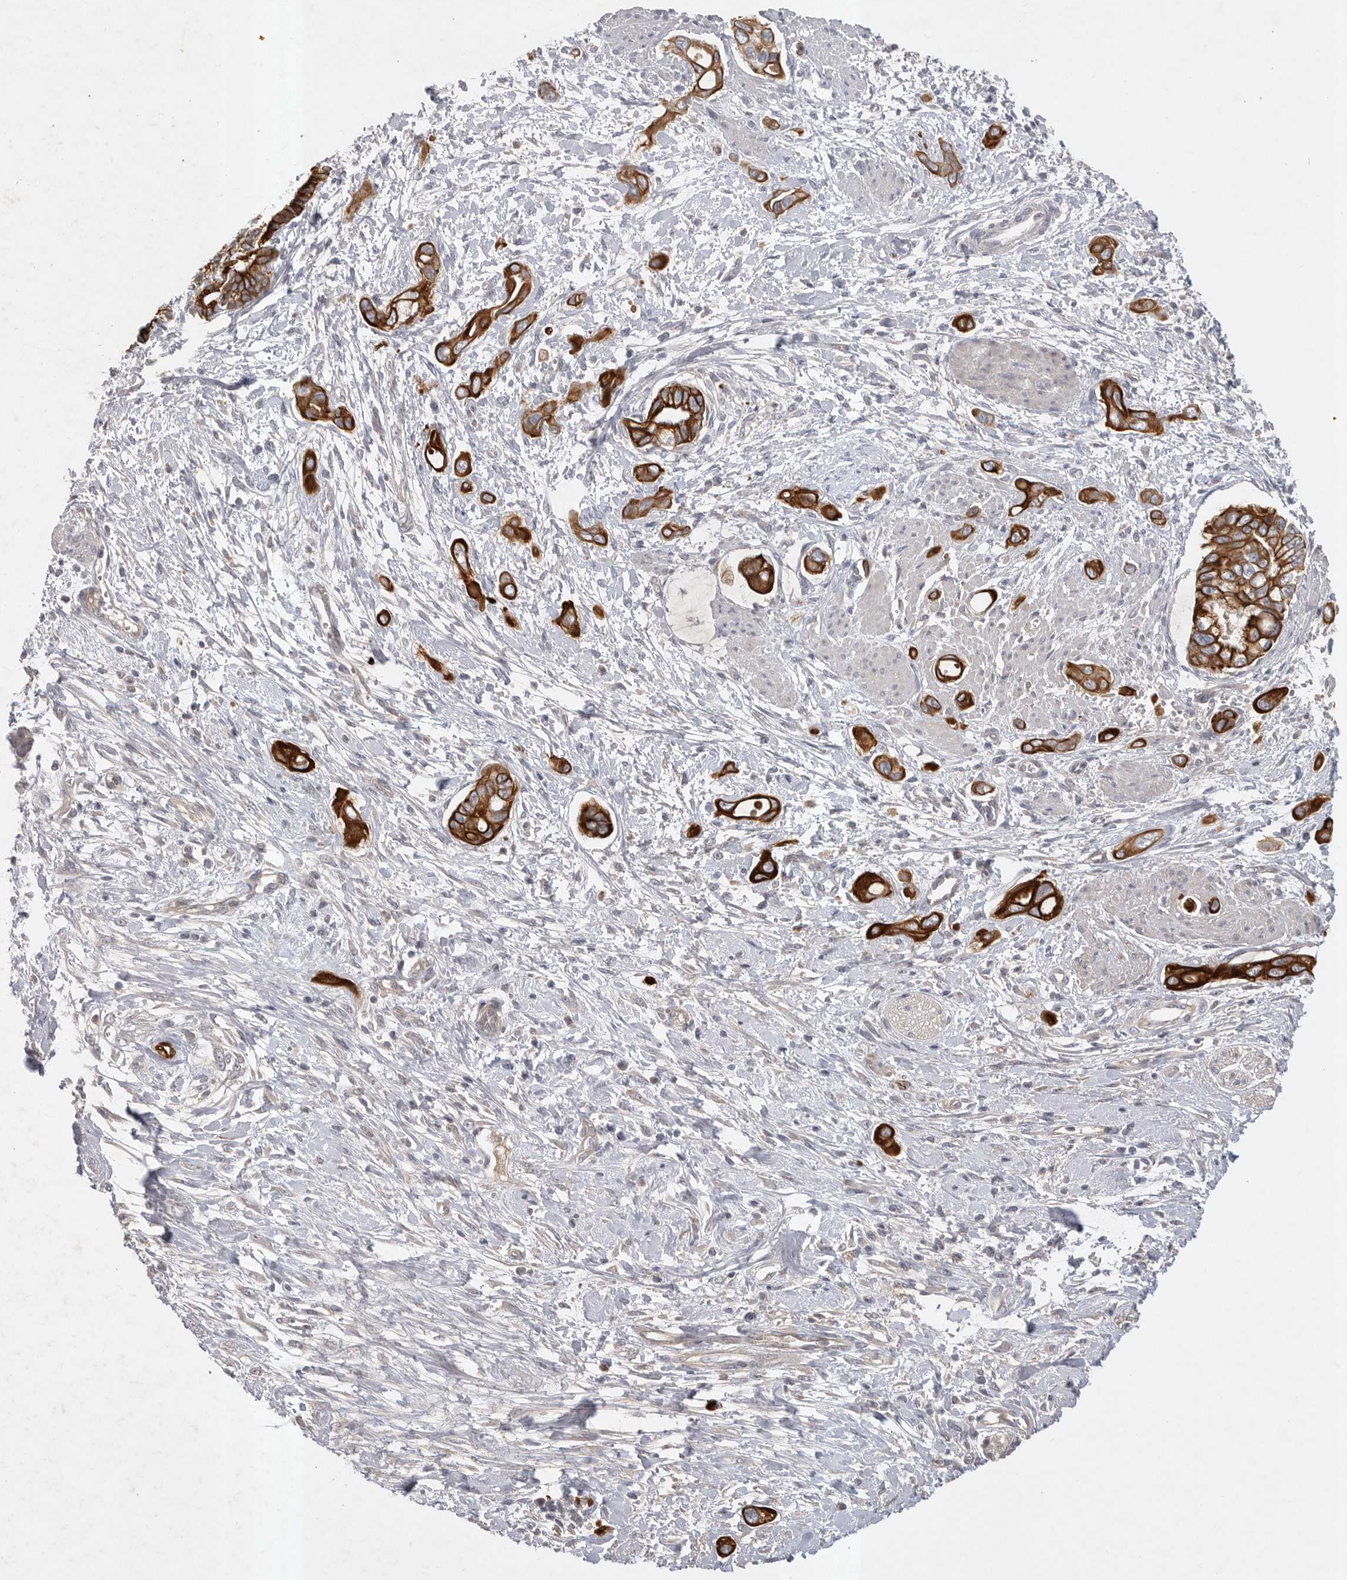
{"staining": {"intensity": "strong", "quantity": ">75%", "location": "cytoplasmic/membranous"}, "tissue": "pancreatic cancer", "cell_type": "Tumor cells", "image_type": "cancer", "snomed": [{"axis": "morphology", "description": "Adenocarcinoma, NOS"}, {"axis": "topography", "description": "Pancreas"}], "caption": "Protein staining of pancreatic cancer (adenocarcinoma) tissue exhibits strong cytoplasmic/membranous positivity in approximately >75% of tumor cells. (brown staining indicates protein expression, while blue staining denotes nuclei).", "gene": "DHDDS", "patient": {"sex": "male", "age": 59}}